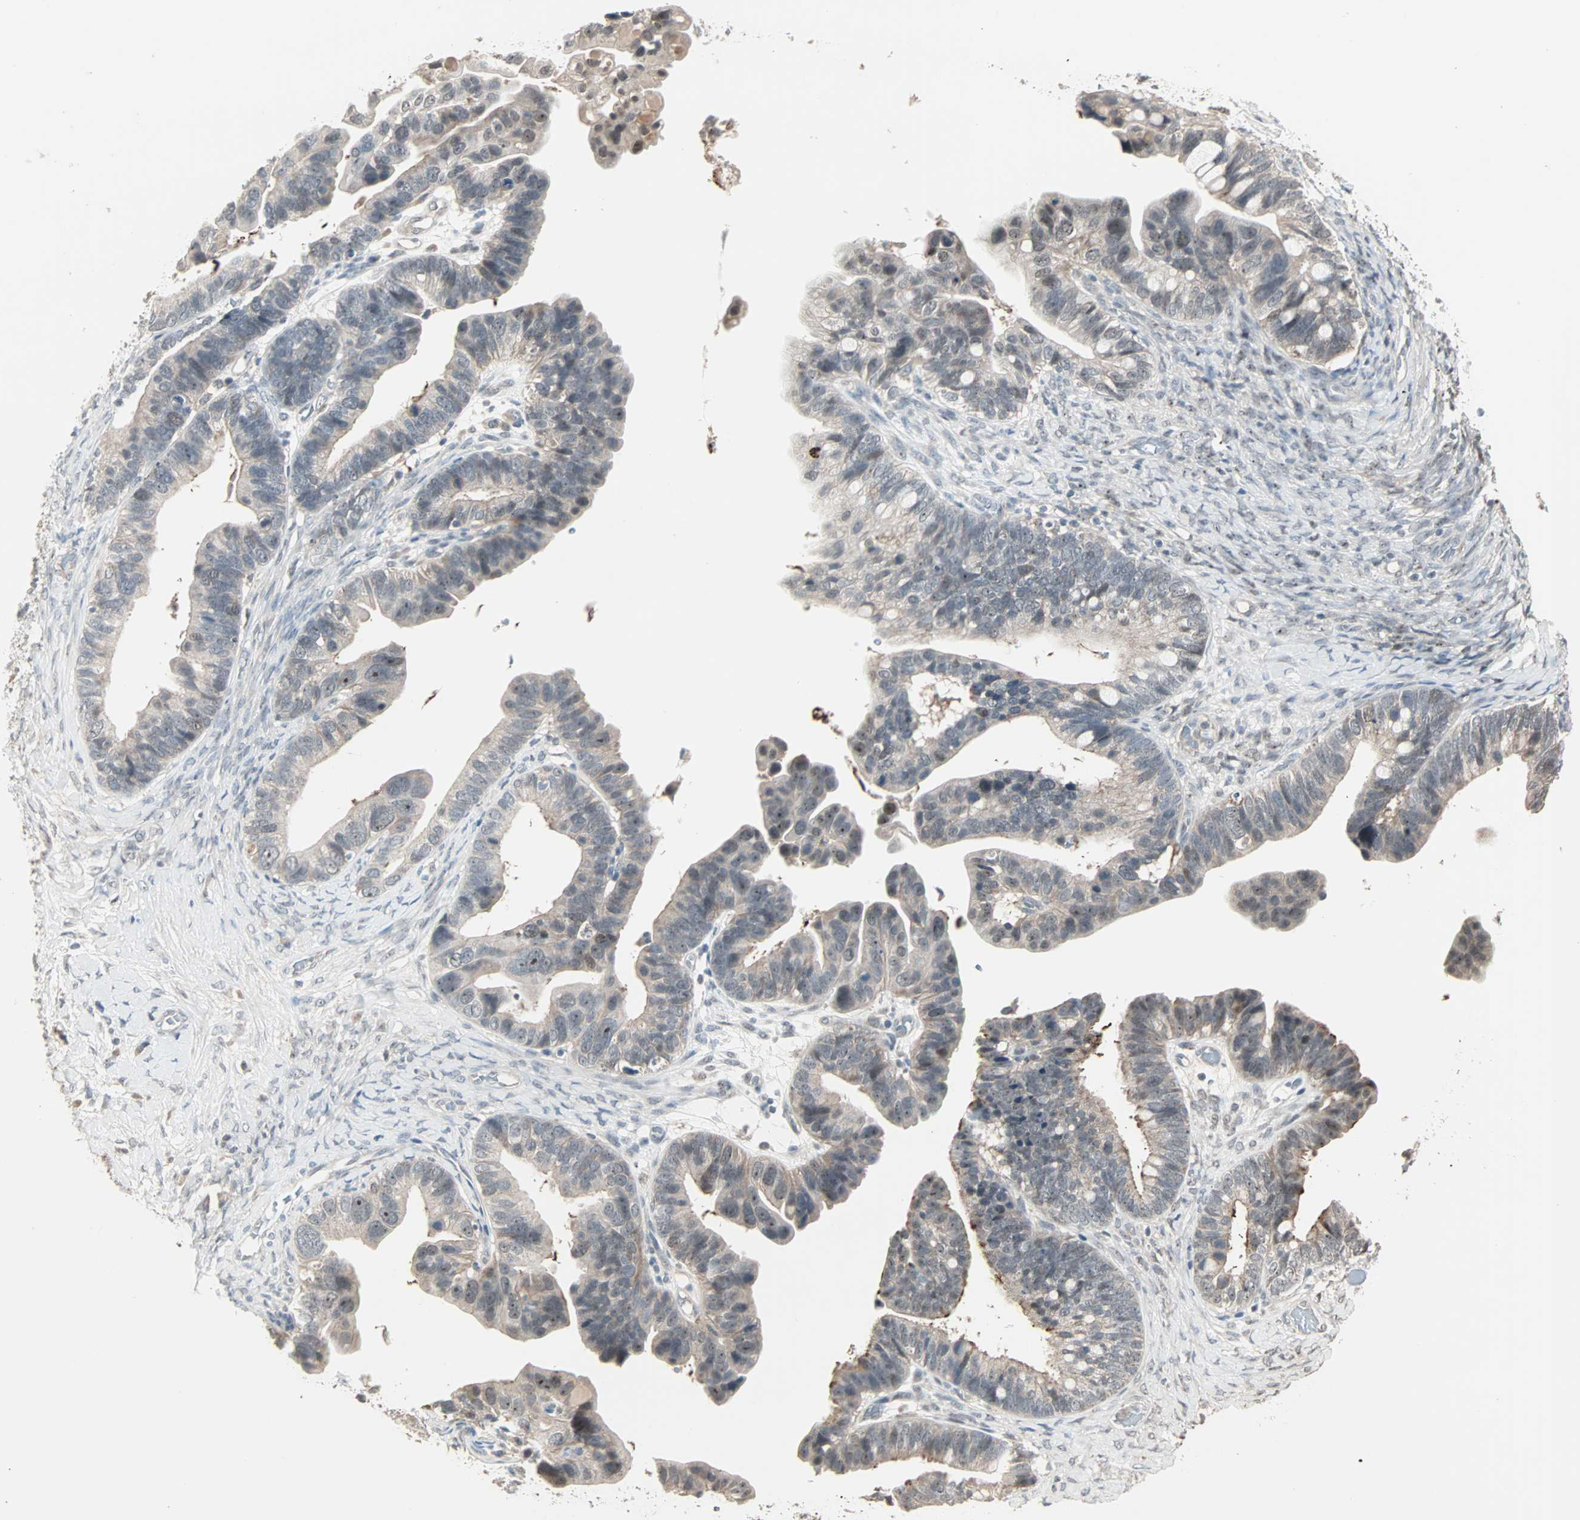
{"staining": {"intensity": "moderate", "quantity": "25%-75%", "location": "cytoplasmic/membranous,nuclear"}, "tissue": "ovarian cancer", "cell_type": "Tumor cells", "image_type": "cancer", "snomed": [{"axis": "morphology", "description": "Cystadenocarcinoma, serous, NOS"}, {"axis": "topography", "description": "Ovary"}], "caption": "High-power microscopy captured an immunohistochemistry micrograph of ovarian serous cystadenocarcinoma, revealing moderate cytoplasmic/membranous and nuclear positivity in approximately 25%-75% of tumor cells.", "gene": "KDM4A", "patient": {"sex": "female", "age": 56}}